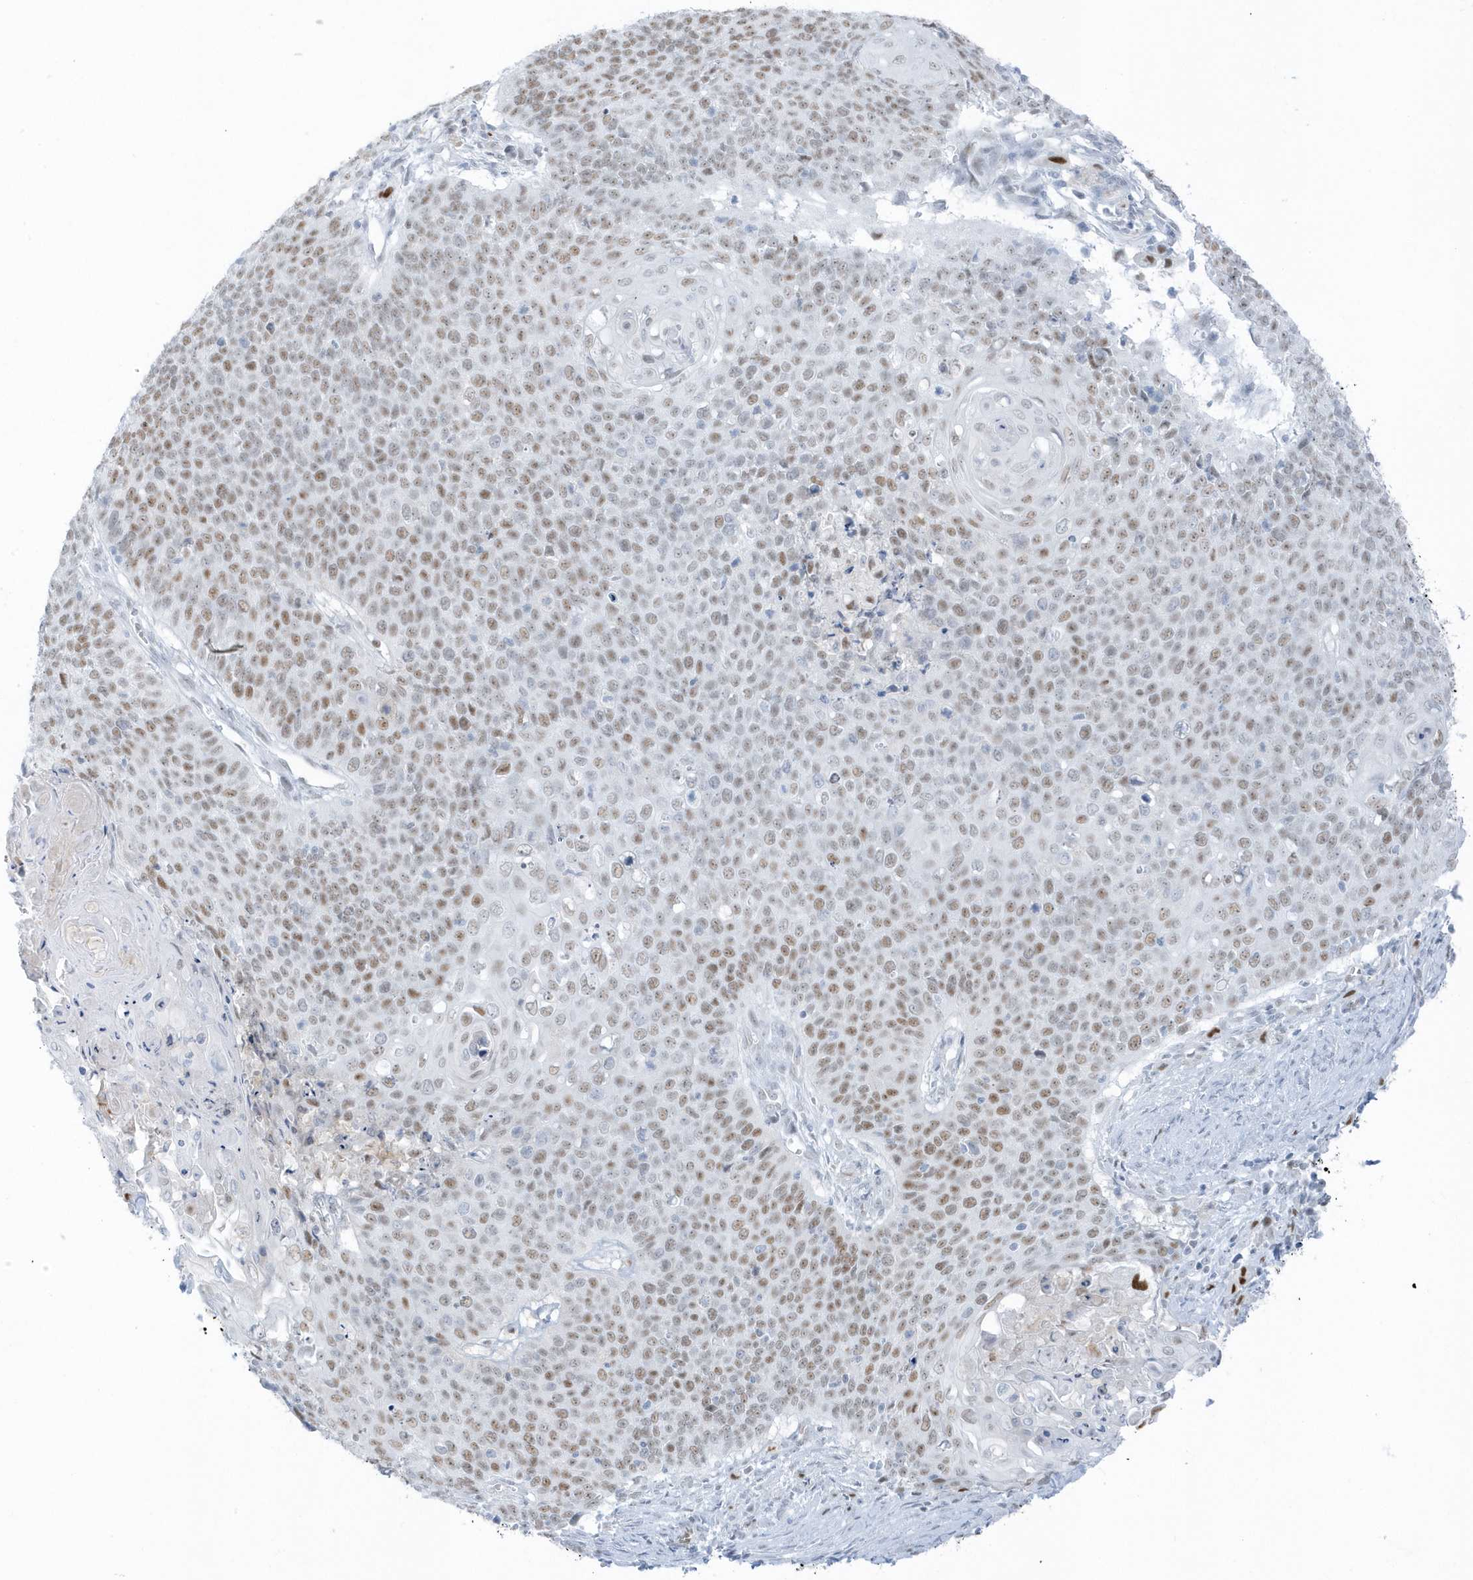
{"staining": {"intensity": "moderate", "quantity": "25%-75%", "location": "nuclear"}, "tissue": "cervical cancer", "cell_type": "Tumor cells", "image_type": "cancer", "snomed": [{"axis": "morphology", "description": "Squamous cell carcinoma, NOS"}, {"axis": "topography", "description": "Cervix"}], "caption": "Human cervical cancer (squamous cell carcinoma) stained for a protein (brown) reveals moderate nuclear positive staining in approximately 25%-75% of tumor cells.", "gene": "SMIM34", "patient": {"sex": "female", "age": 39}}